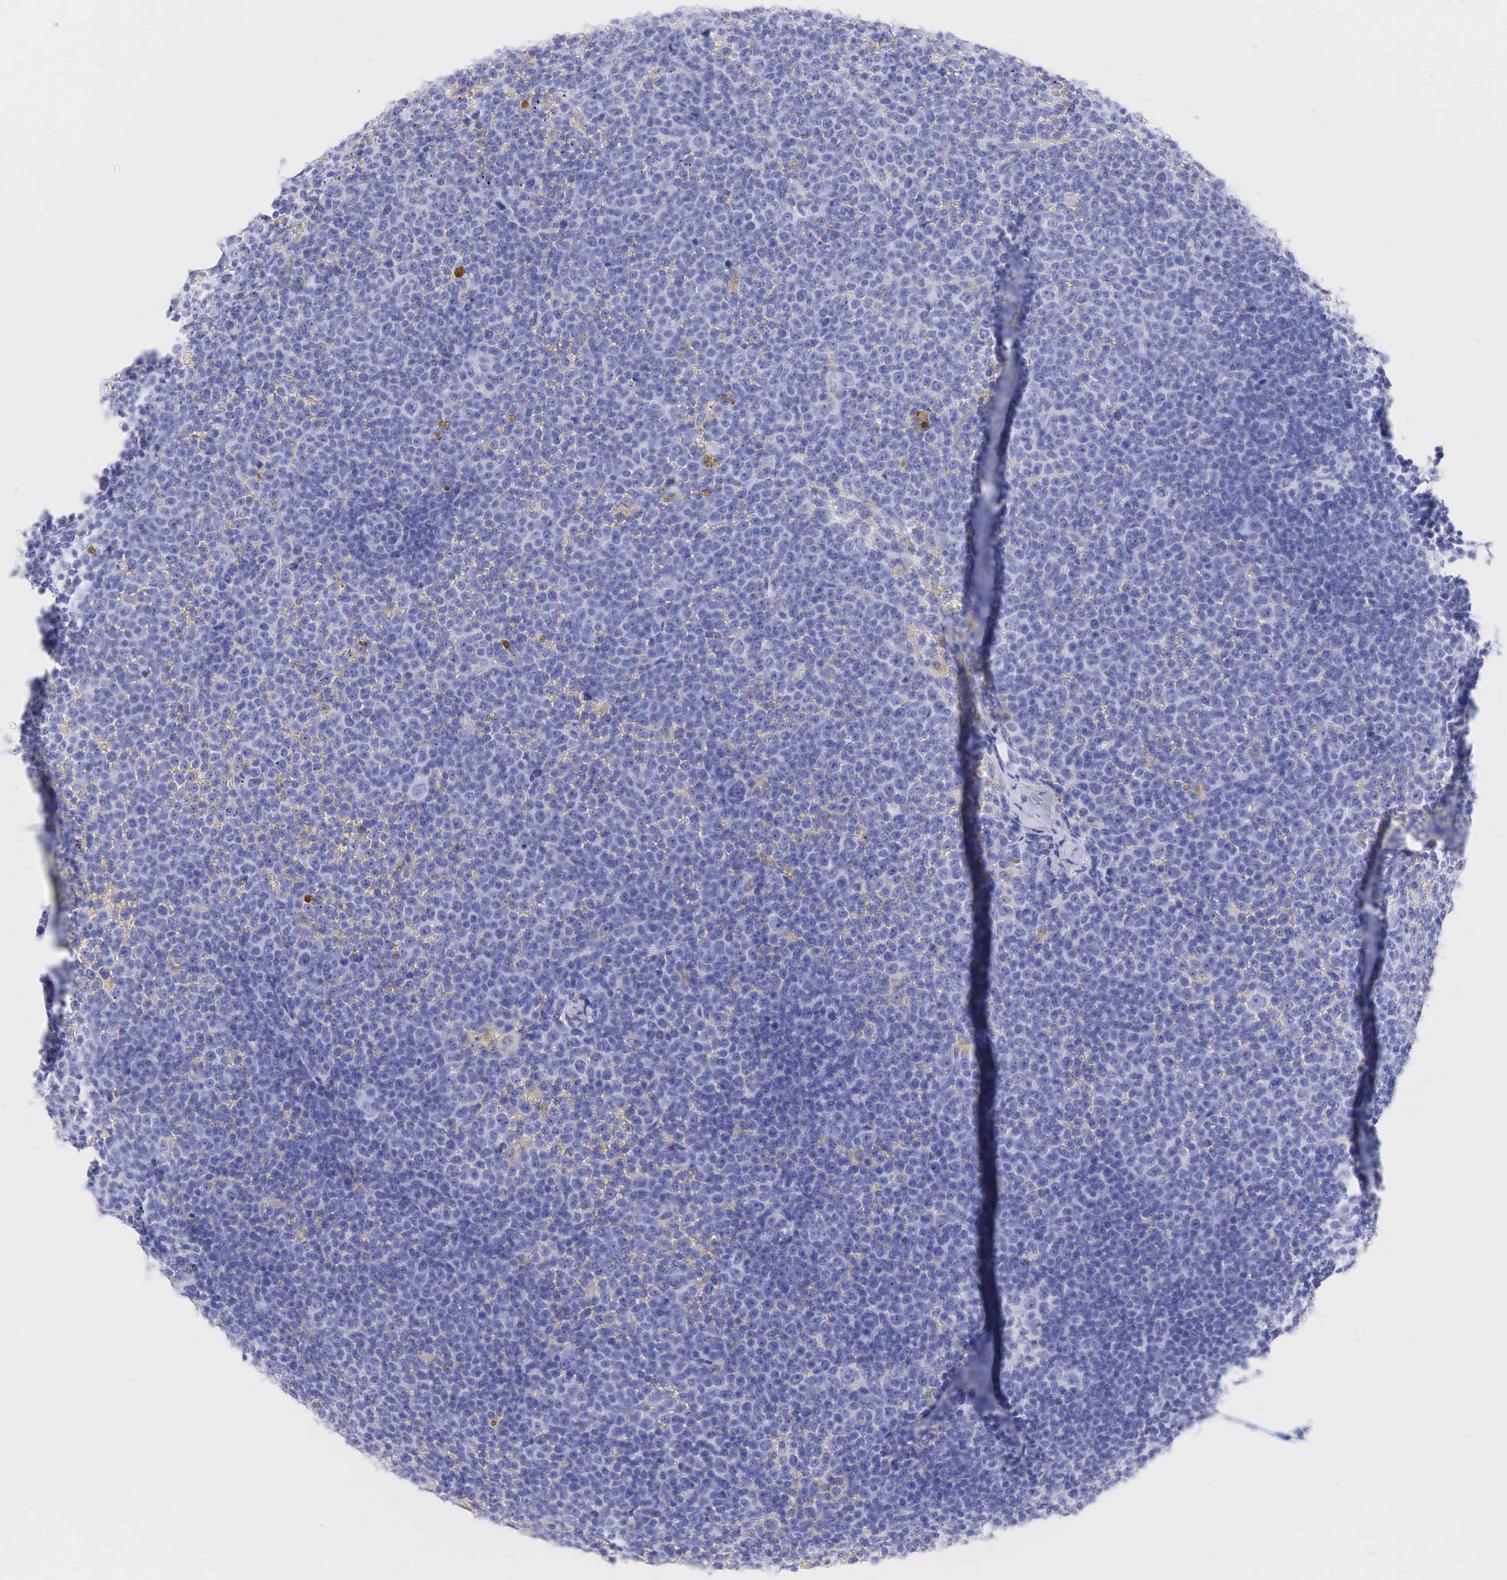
{"staining": {"intensity": "negative", "quantity": "none", "location": "none"}, "tissue": "lymphoma", "cell_type": "Tumor cells", "image_type": "cancer", "snomed": [{"axis": "morphology", "description": "Malignant lymphoma, non-Hodgkin's type, Low grade"}, {"axis": "topography", "description": "Lymph node"}], "caption": "The micrograph shows no staining of tumor cells in lymphoma.", "gene": "KRT14", "patient": {"sex": "male", "age": 50}}